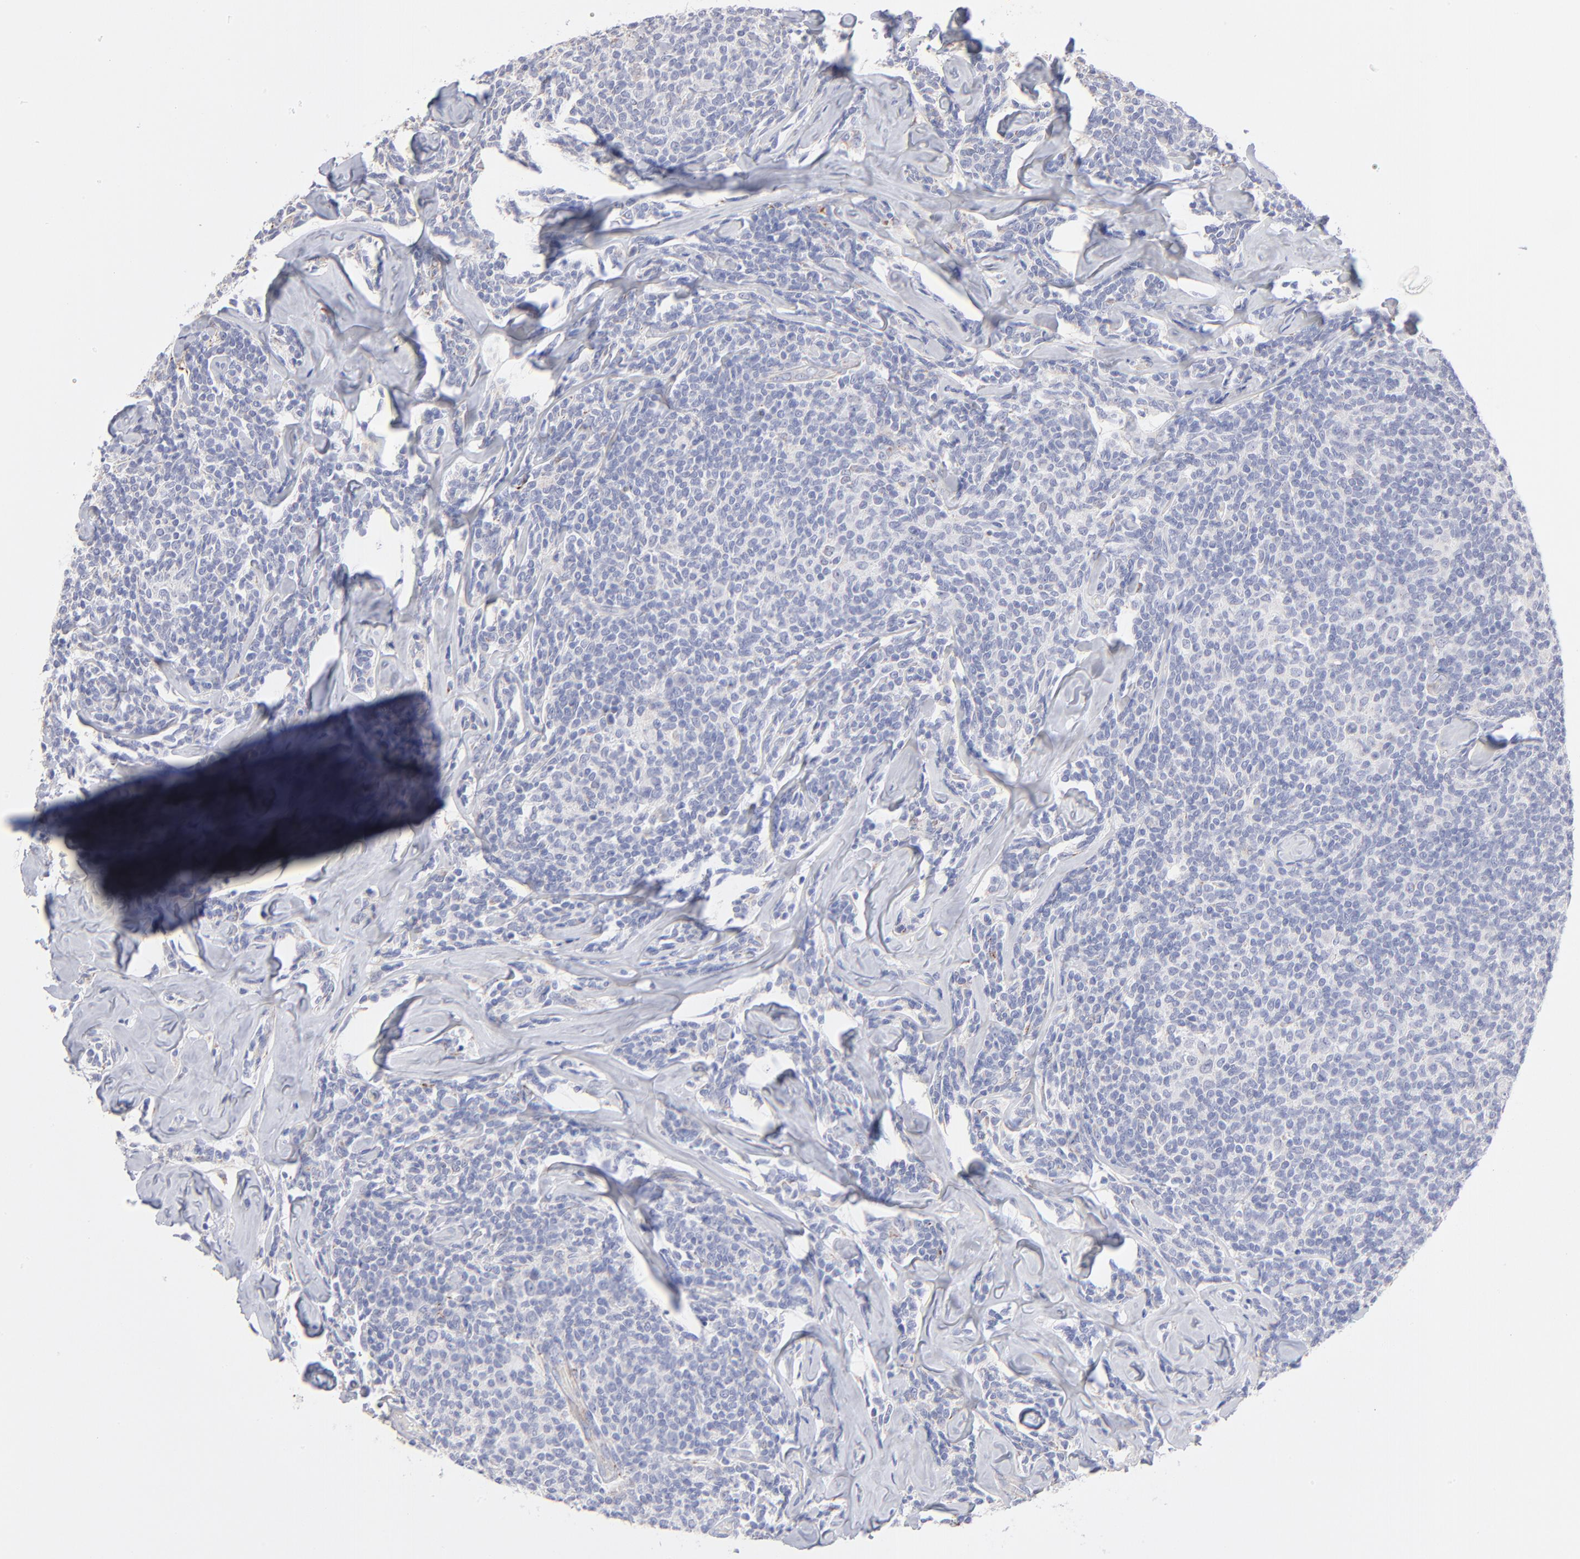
{"staining": {"intensity": "negative", "quantity": "none", "location": "none"}, "tissue": "lymphoma", "cell_type": "Tumor cells", "image_type": "cancer", "snomed": [{"axis": "morphology", "description": "Malignant lymphoma, non-Hodgkin's type, Low grade"}, {"axis": "topography", "description": "Lymph node"}], "caption": "Protein analysis of low-grade malignant lymphoma, non-Hodgkin's type demonstrates no significant expression in tumor cells.", "gene": "TST", "patient": {"sex": "female", "age": 56}}